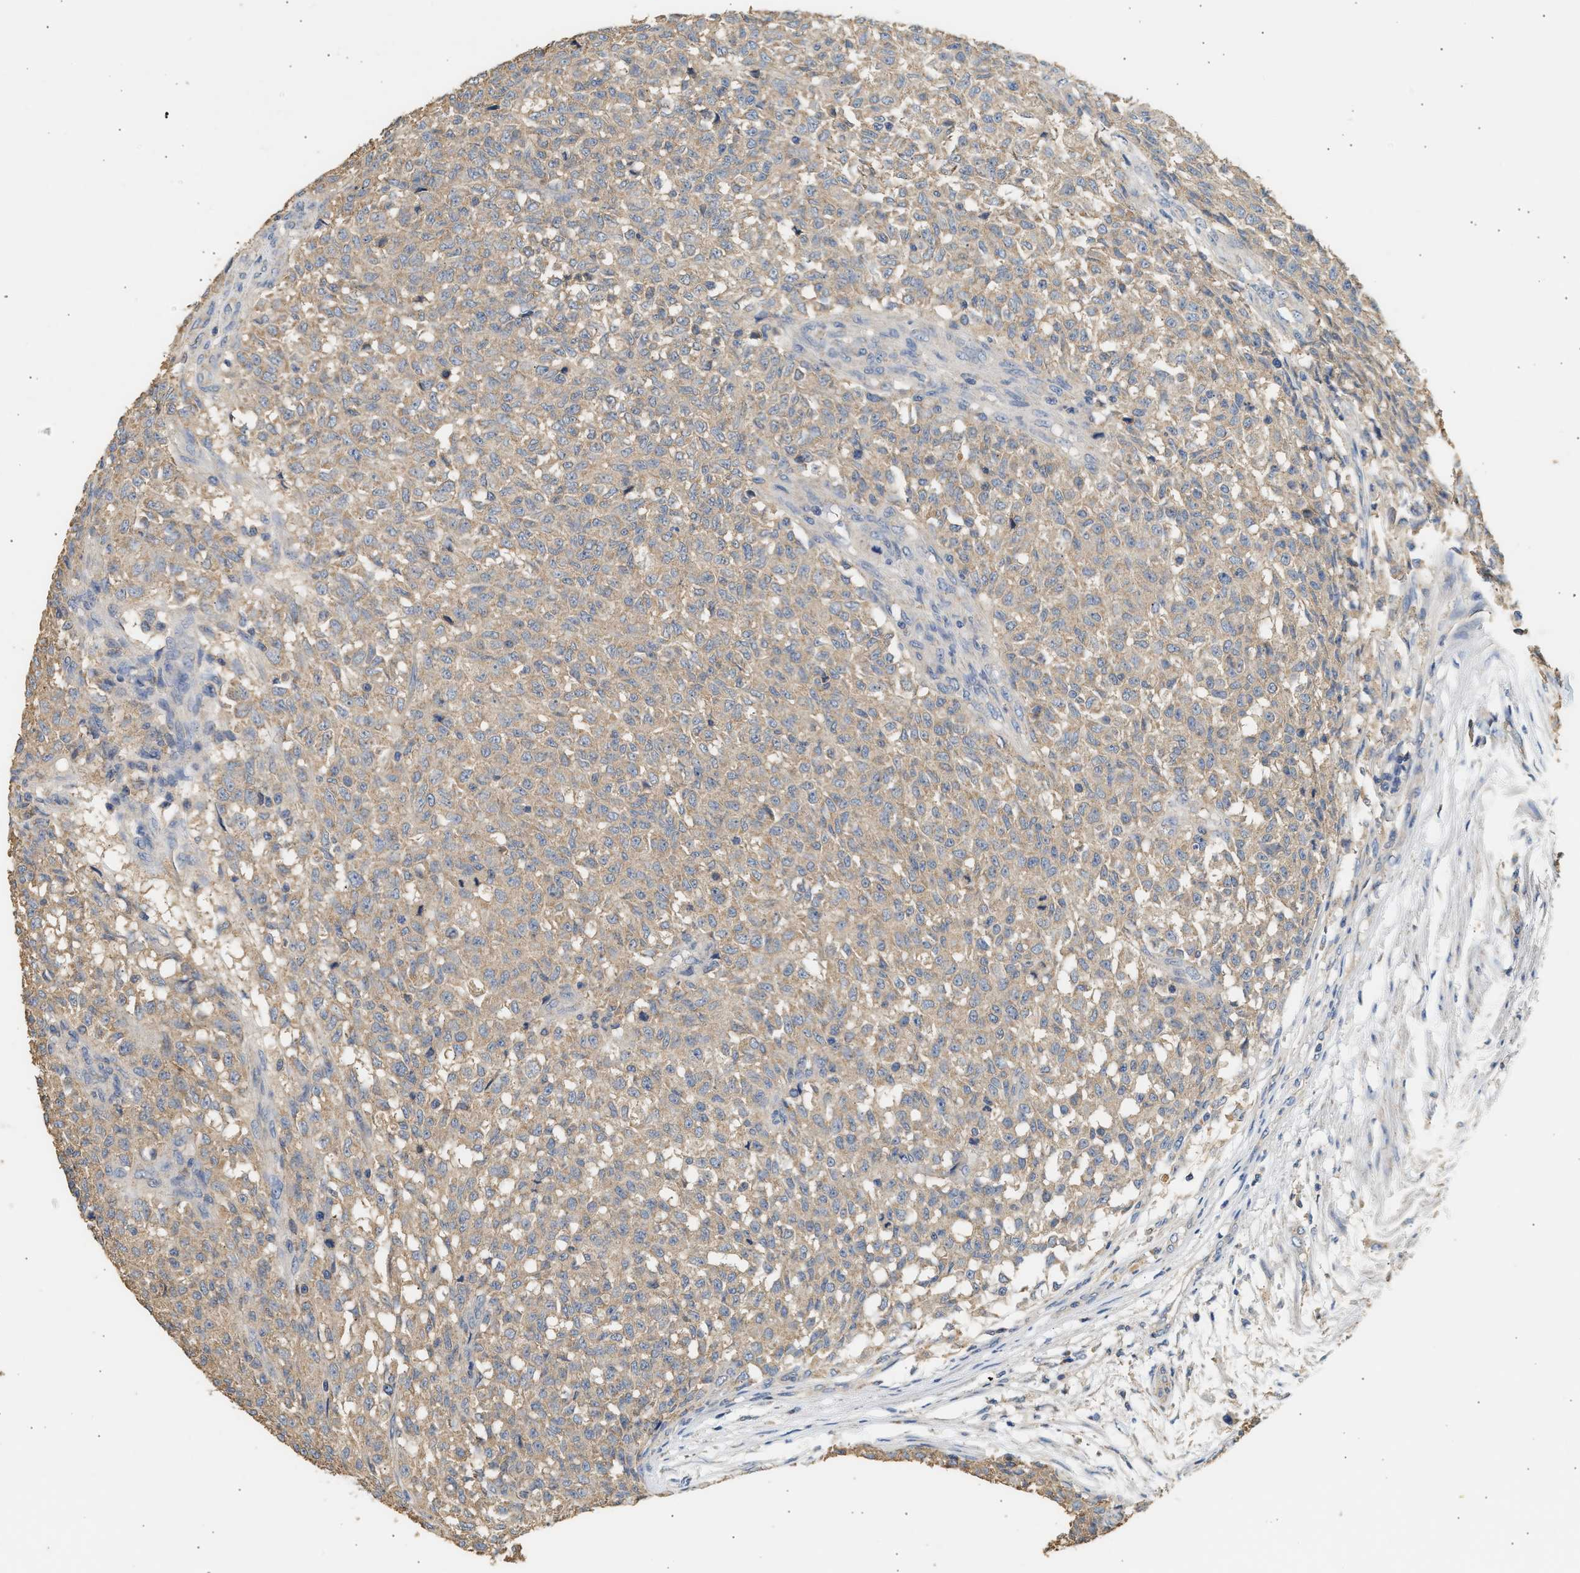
{"staining": {"intensity": "weak", "quantity": ">75%", "location": "cytoplasmic/membranous"}, "tissue": "testis cancer", "cell_type": "Tumor cells", "image_type": "cancer", "snomed": [{"axis": "morphology", "description": "Seminoma, NOS"}, {"axis": "topography", "description": "Testis"}], "caption": "Testis cancer was stained to show a protein in brown. There is low levels of weak cytoplasmic/membranous expression in about >75% of tumor cells.", "gene": "WDR31", "patient": {"sex": "male", "age": 59}}